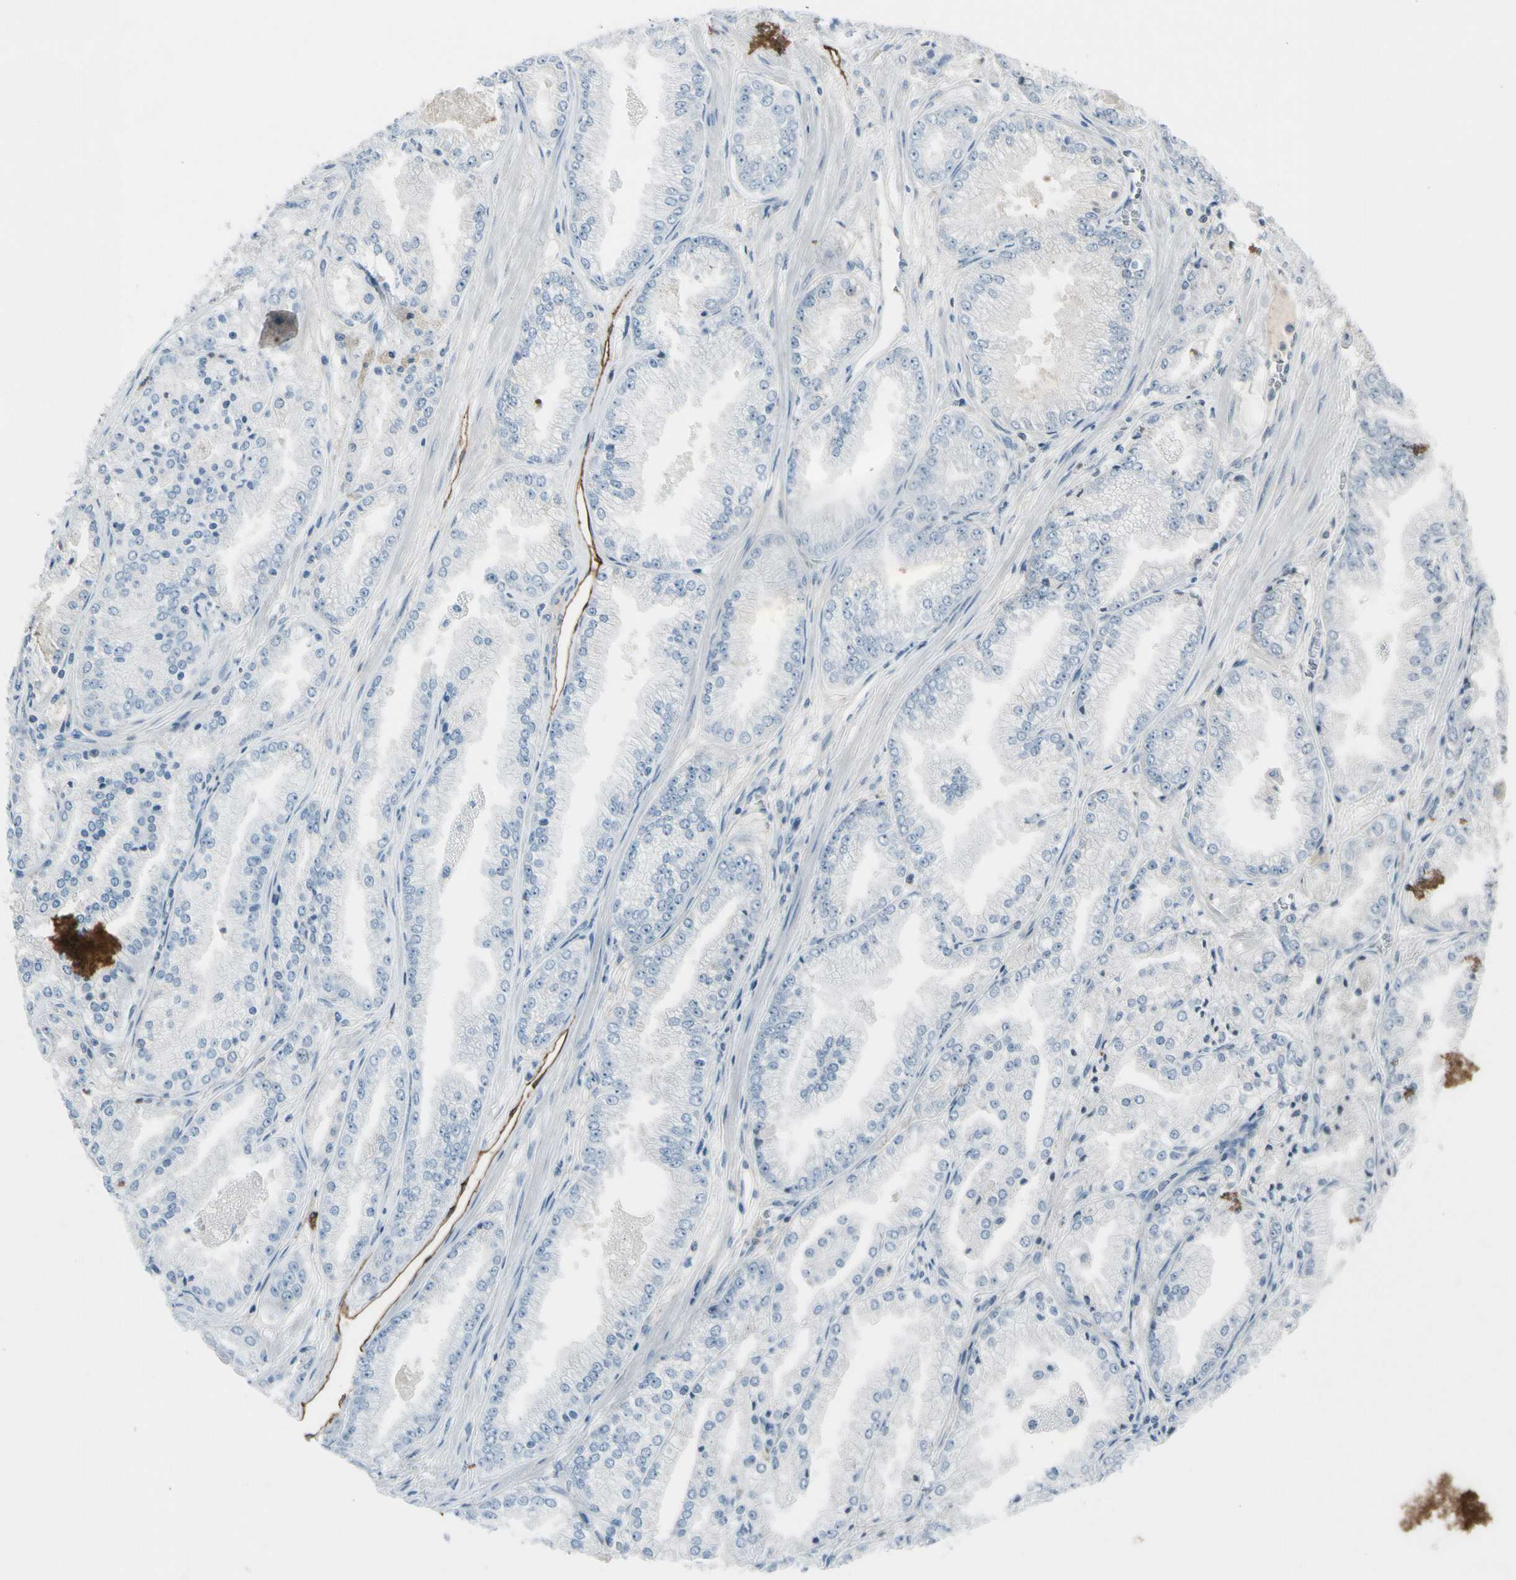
{"staining": {"intensity": "negative", "quantity": "none", "location": "none"}, "tissue": "prostate cancer", "cell_type": "Tumor cells", "image_type": "cancer", "snomed": [{"axis": "morphology", "description": "Adenocarcinoma, High grade"}, {"axis": "topography", "description": "Prostate"}], "caption": "IHC of human prostate high-grade adenocarcinoma shows no positivity in tumor cells.", "gene": "PDPN", "patient": {"sex": "male", "age": 61}}